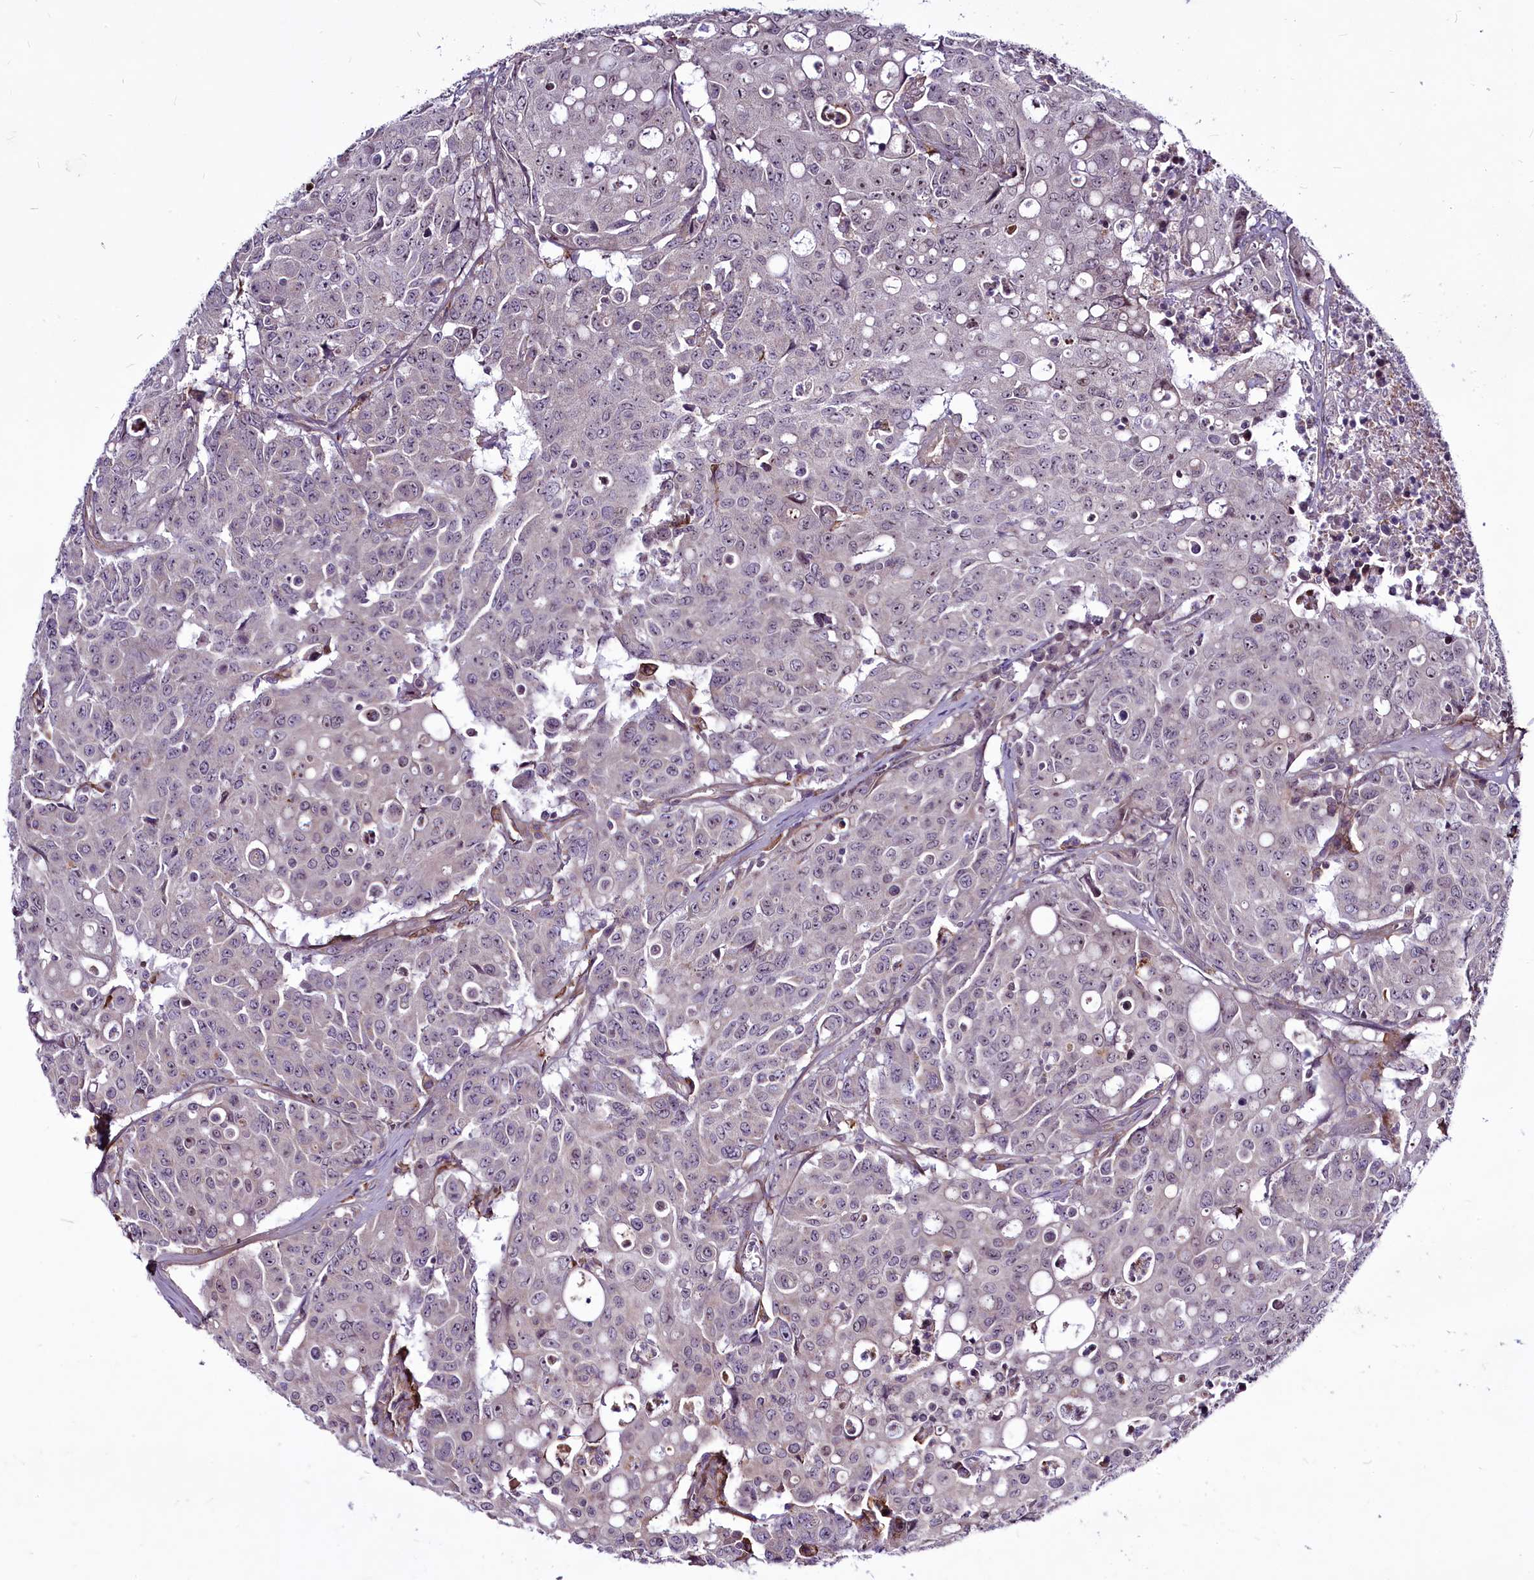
{"staining": {"intensity": "negative", "quantity": "none", "location": "none"}, "tissue": "colorectal cancer", "cell_type": "Tumor cells", "image_type": "cancer", "snomed": [{"axis": "morphology", "description": "Adenocarcinoma, NOS"}, {"axis": "topography", "description": "Colon"}], "caption": "Protein analysis of colorectal cancer displays no significant staining in tumor cells.", "gene": "RSBN1", "patient": {"sex": "male", "age": 51}}